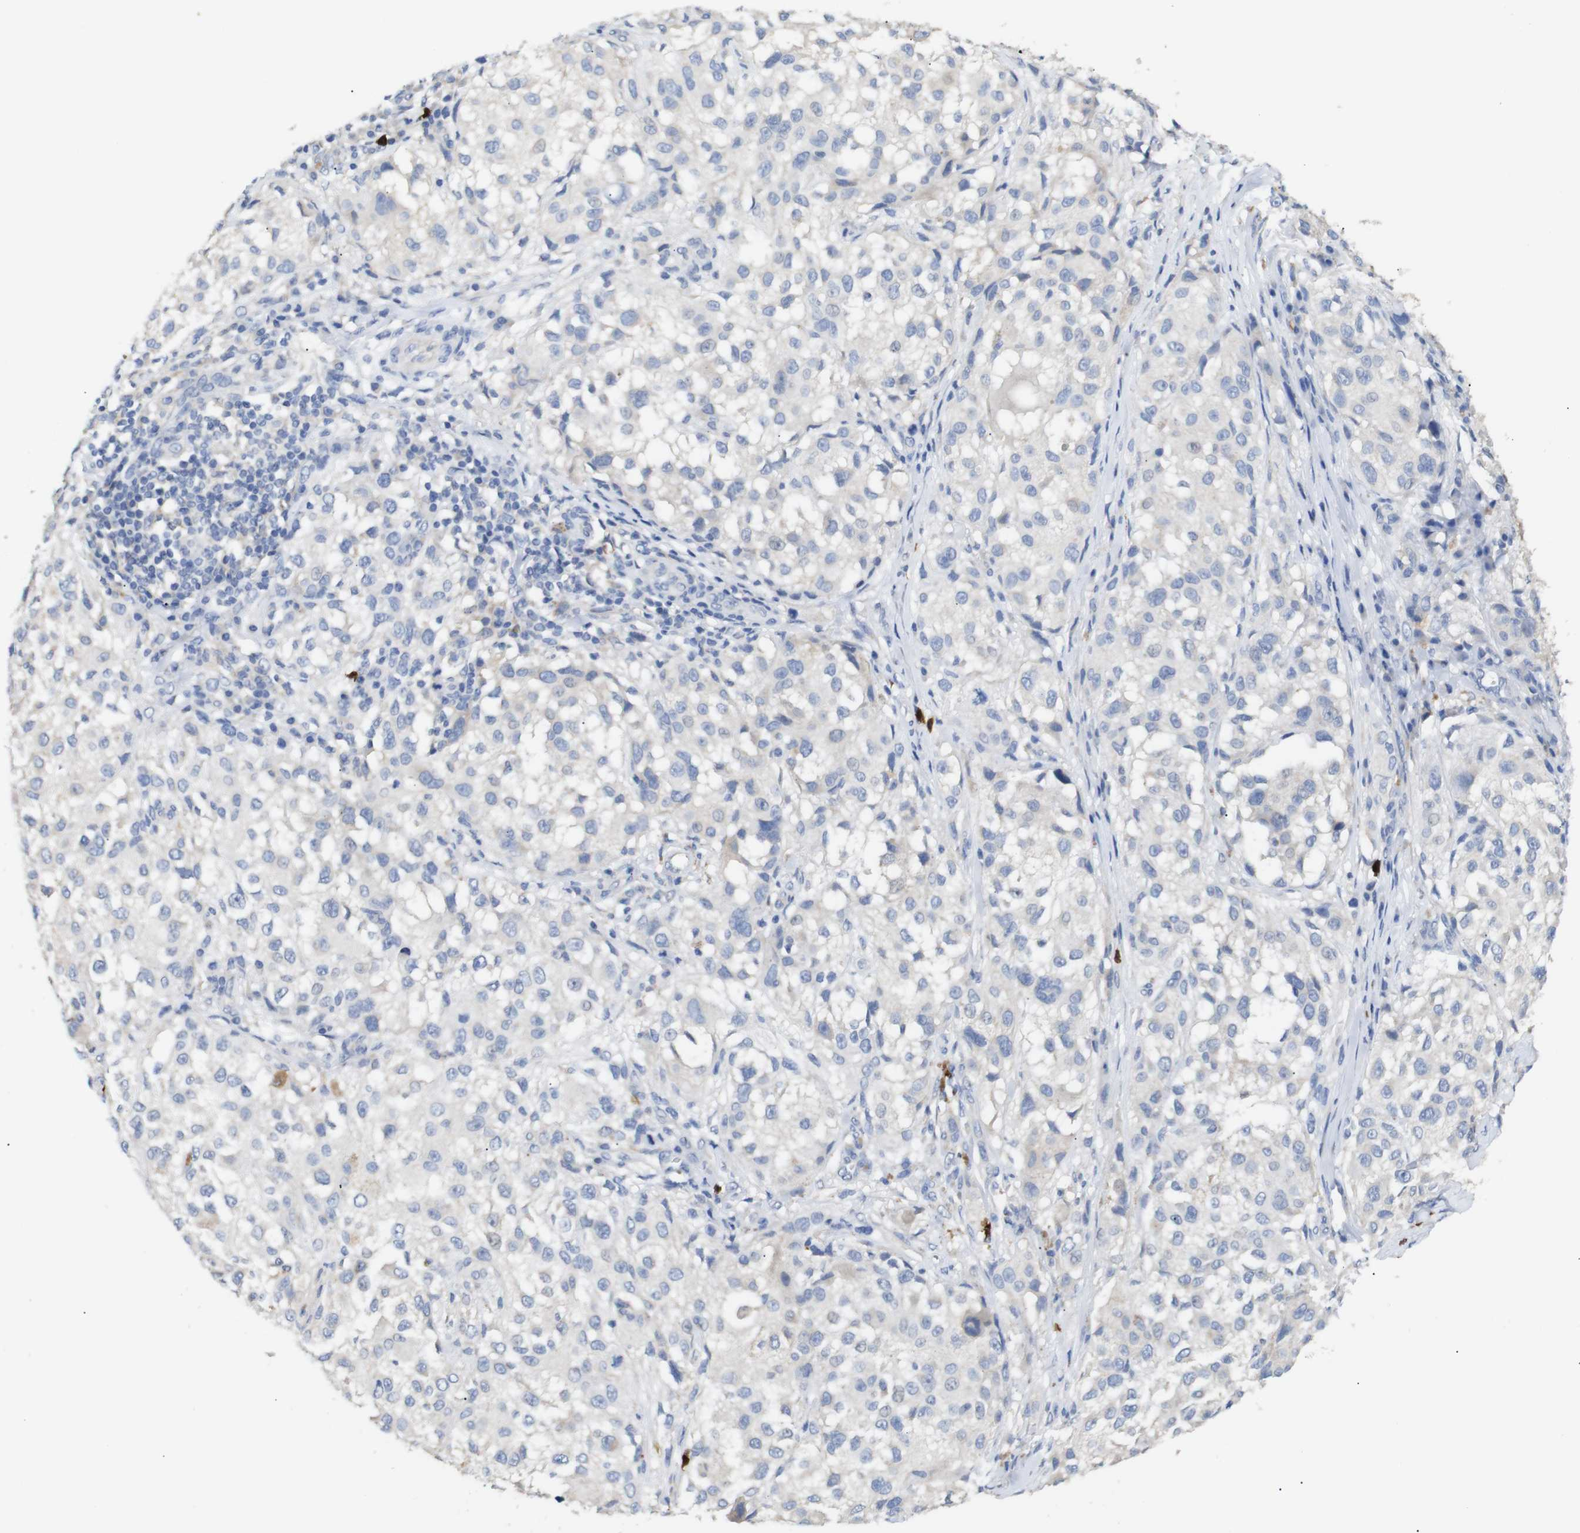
{"staining": {"intensity": "weak", "quantity": "<25%", "location": "cytoplasmic/membranous"}, "tissue": "melanoma", "cell_type": "Tumor cells", "image_type": "cancer", "snomed": [{"axis": "morphology", "description": "Necrosis, NOS"}, {"axis": "morphology", "description": "Malignant melanoma, NOS"}, {"axis": "topography", "description": "Skin"}], "caption": "This image is of melanoma stained with IHC to label a protein in brown with the nuclei are counter-stained blue. There is no expression in tumor cells. (DAB (3,3'-diaminobenzidine) IHC, high magnification).", "gene": "ALOX15", "patient": {"sex": "female", "age": 87}}